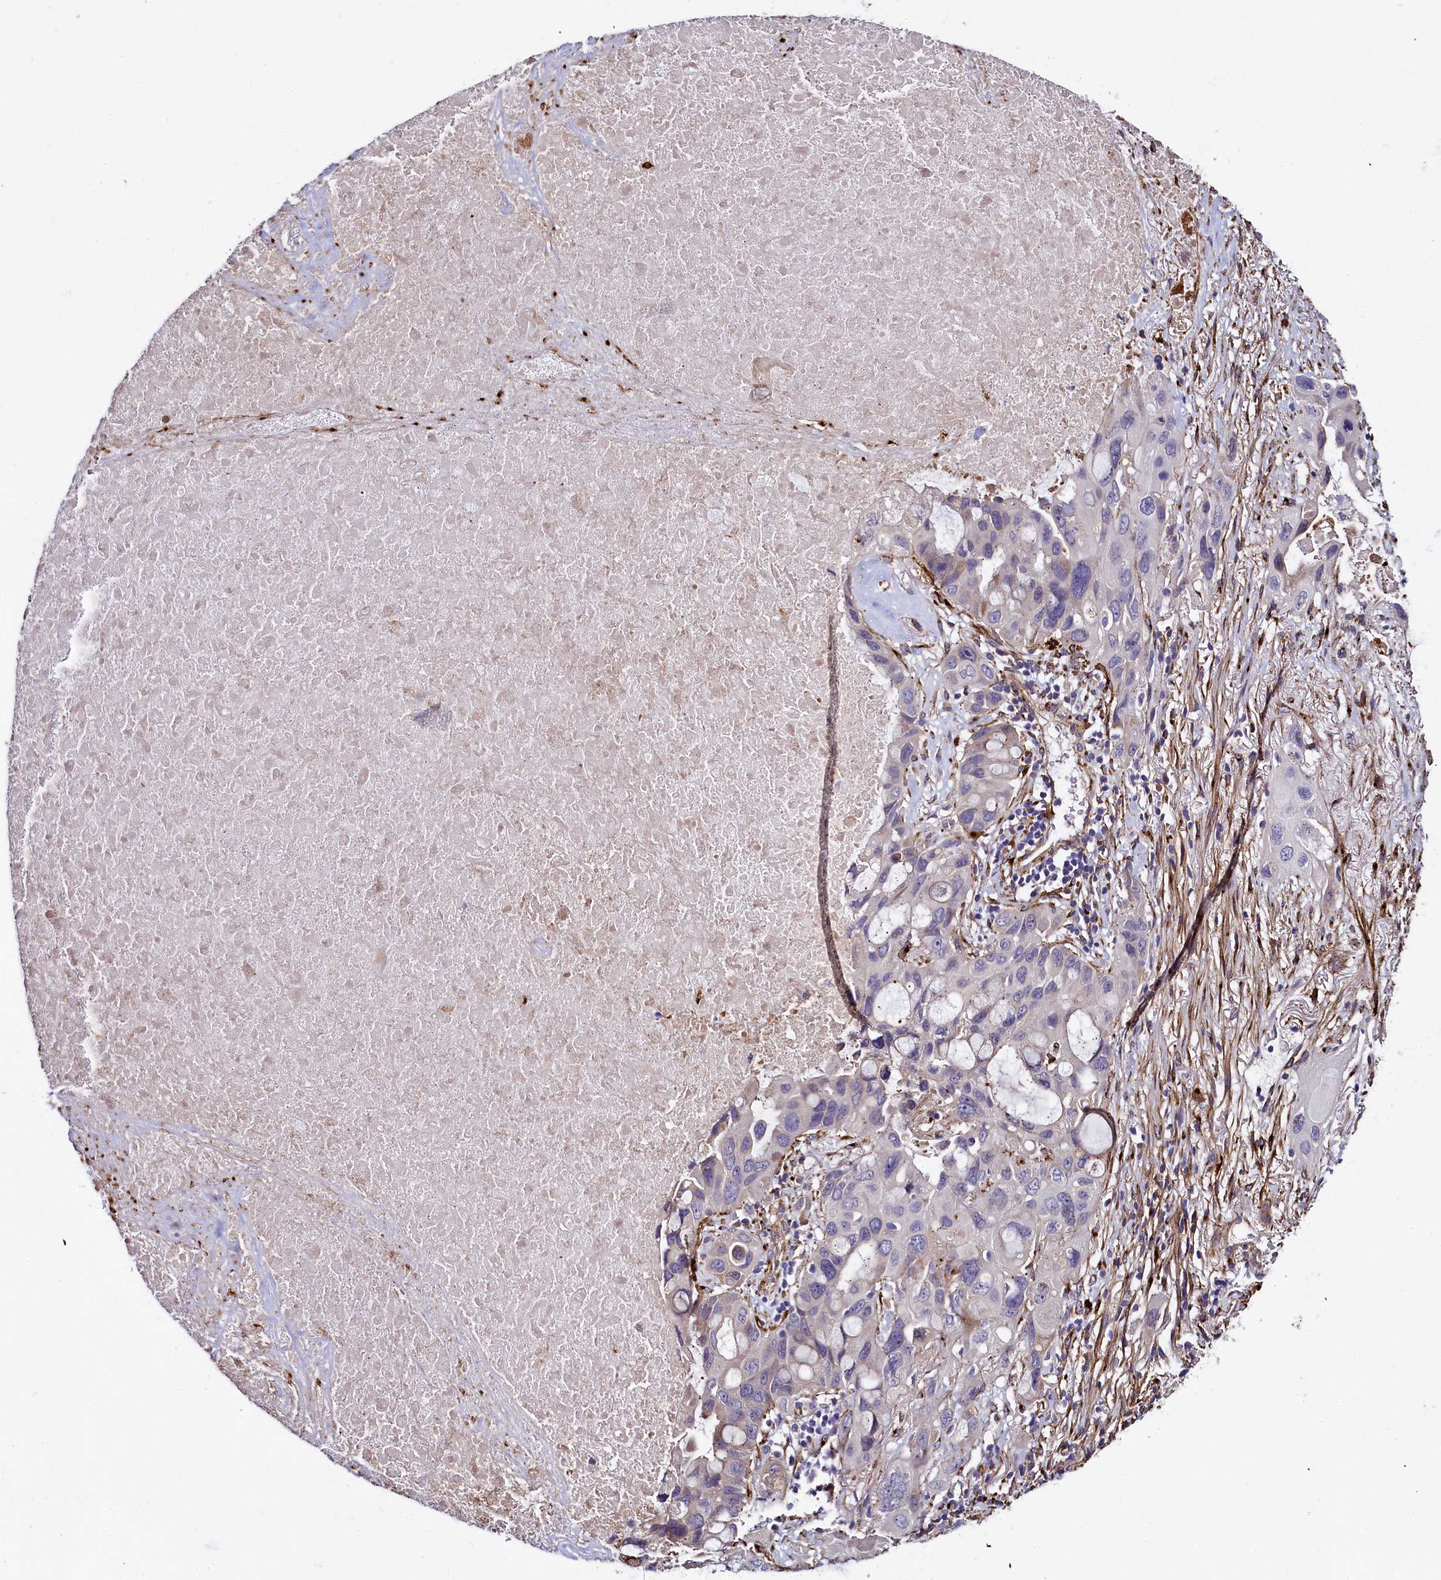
{"staining": {"intensity": "negative", "quantity": "none", "location": "none"}, "tissue": "lung cancer", "cell_type": "Tumor cells", "image_type": "cancer", "snomed": [{"axis": "morphology", "description": "Squamous cell carcinoma, NOS"}, {"axis": "topography", "description": "Lung"}], "caption": "This is an IHC micrograph of squamous cell carcinoma (lung). There is no positivity in tumor cells.", "gene": "MRC2", "patient": {"sex": "female", "age": 73}}